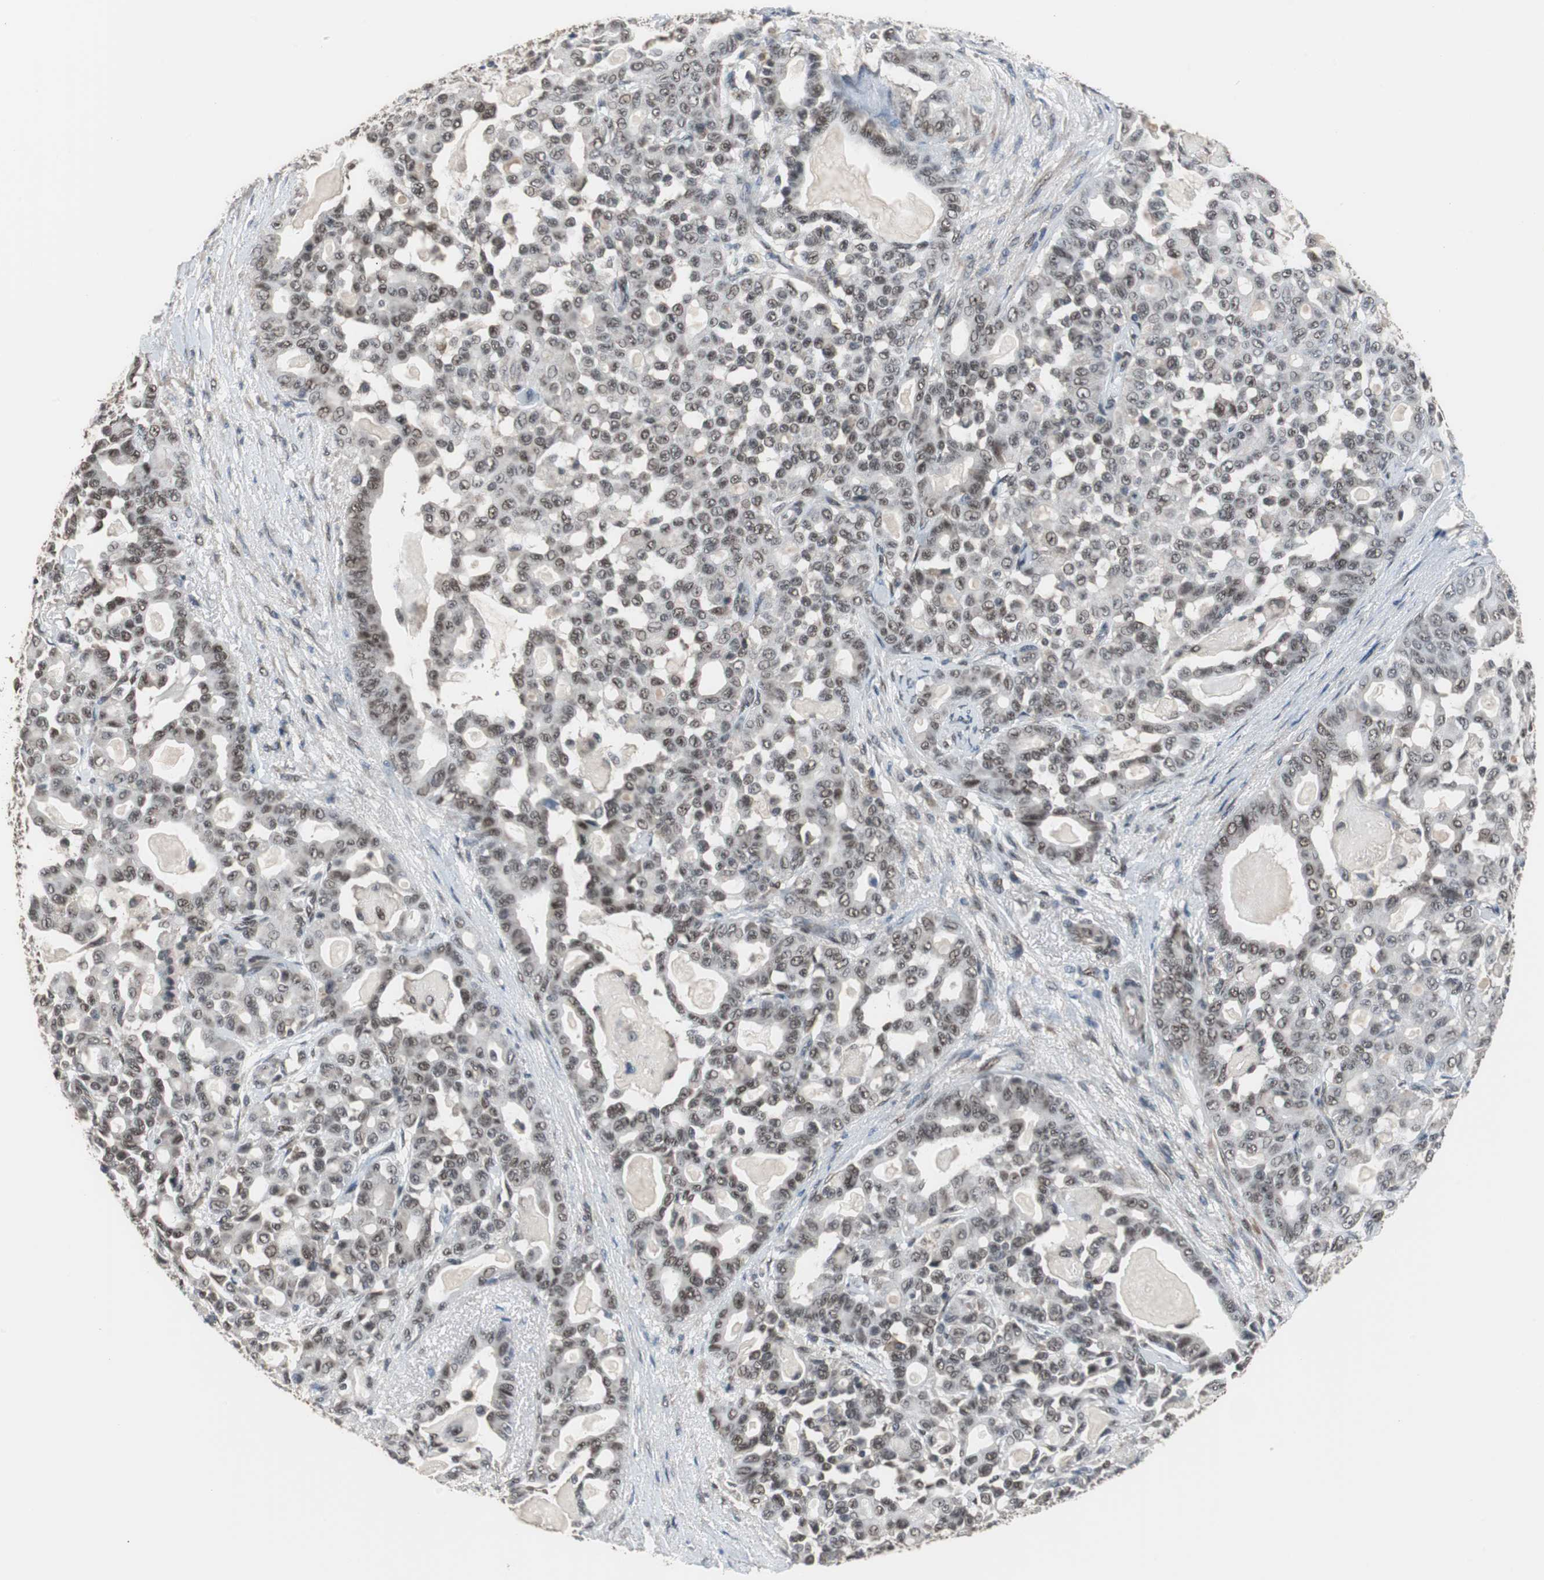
{"staining": {"intensity": "moderate", "quantity": ">75%", "location": "nuclear"}, "tissue": "pancreatic cancer", "cell_type": "Tumor cells", "image_type": "cancer", "snomed": [{"axis": "morphology", "description": "Adenocarcinoma, NOS"}, {"axis": "topography", "description": "Pancreas"}], "caption": "Pancreatic cancer (adenocarcinoma) stained with a protein marker exhibits moderate staining in tumor cells.", "gene": "ZHX2", "patient": {"sex": "male", "age": 63}}